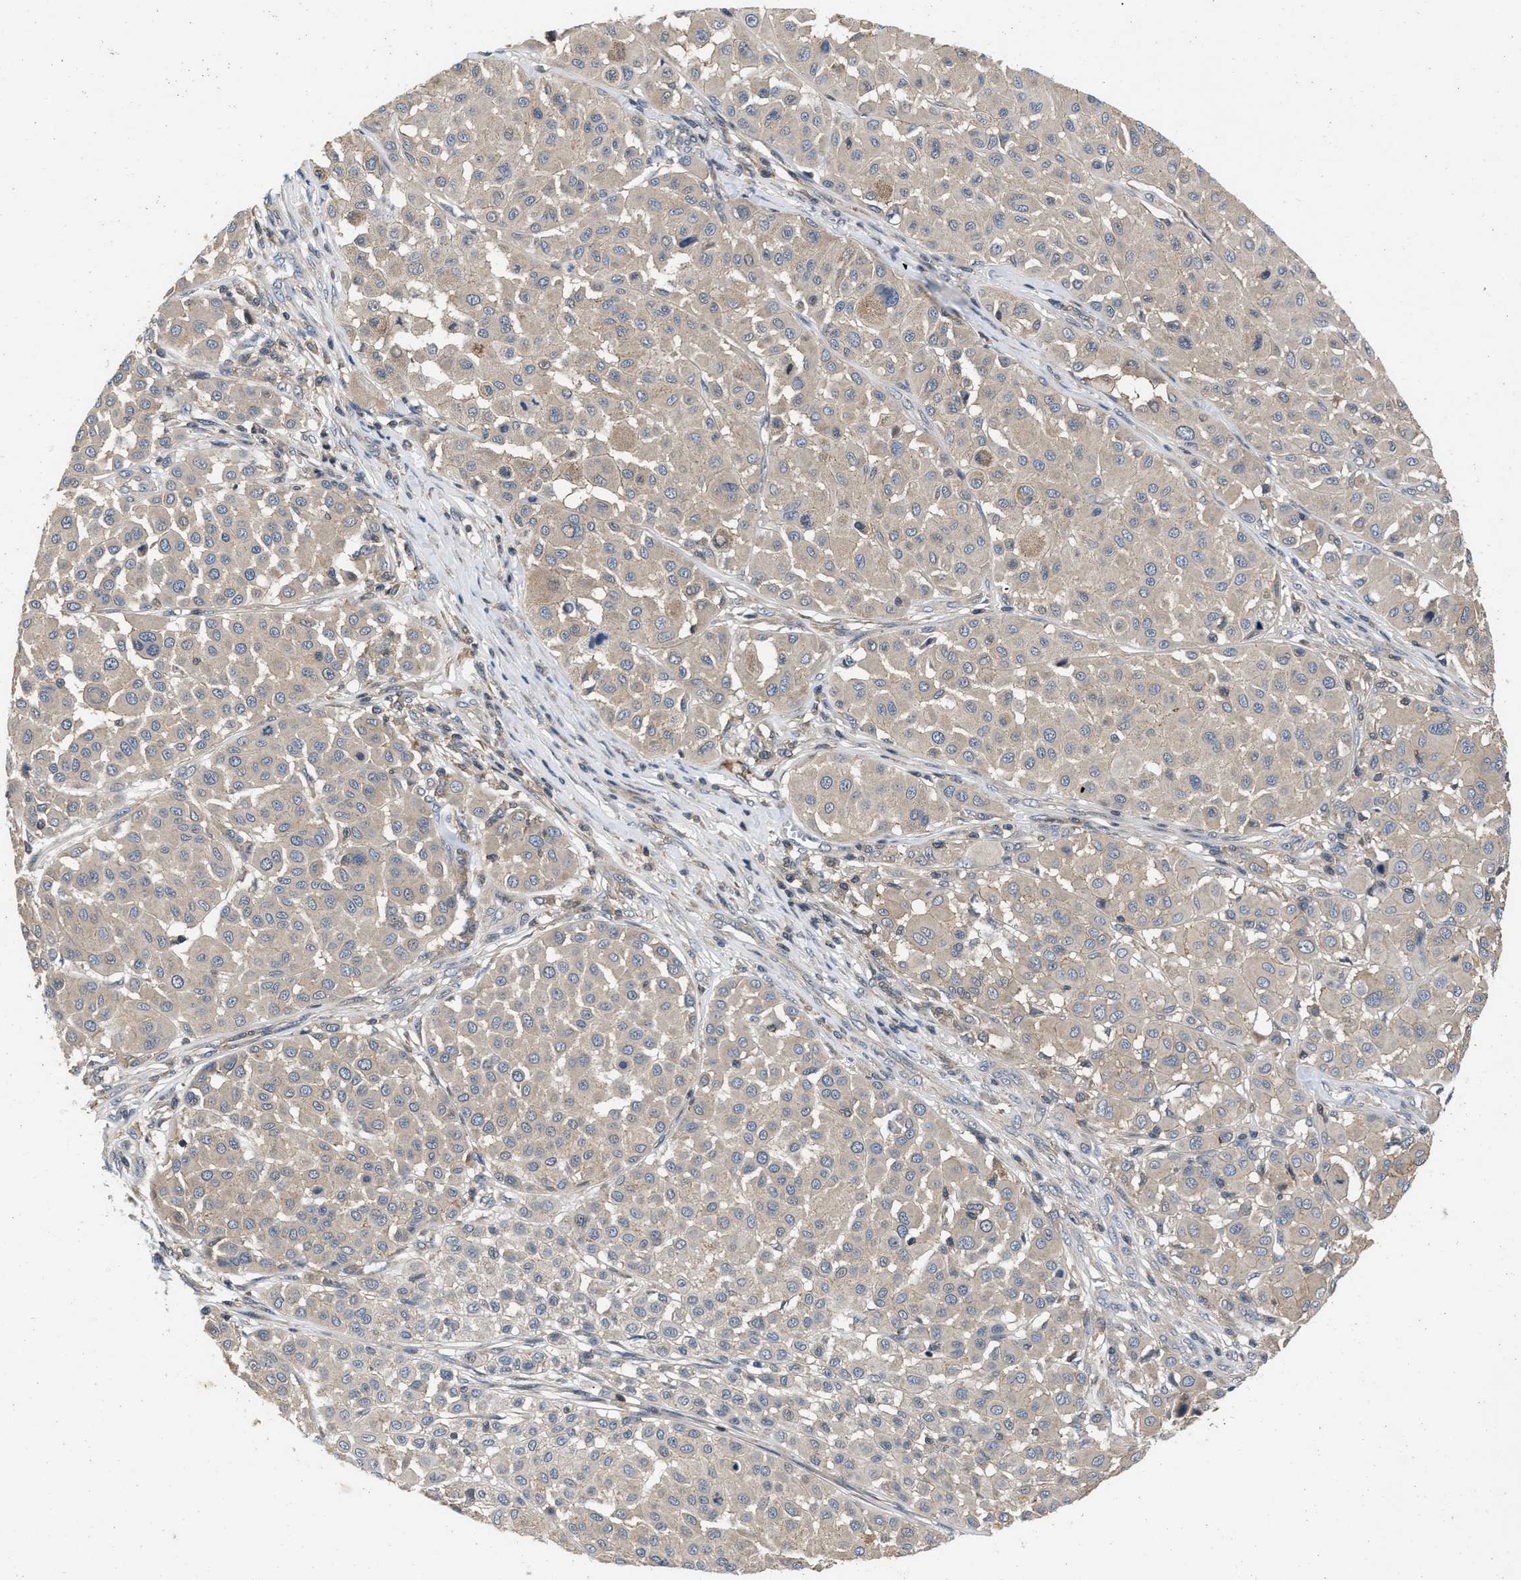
{"staining": {"intensity": "negative", "quantity": "none", "location": "none"}, "tissue": "melanoma", "cell_type": "Tumor cells", "image_type": "cancer", "snomed": [{"axis": "morphology", "description": "Malignant melanoma, Metastatic site"}, {"axis": "topography", "description": "Soft tissue"}], "caption": "Tumor cells show no significant staining in melanoma.", "gene": "PRDM14", "patient": {"sex": "male", "age": 41}}